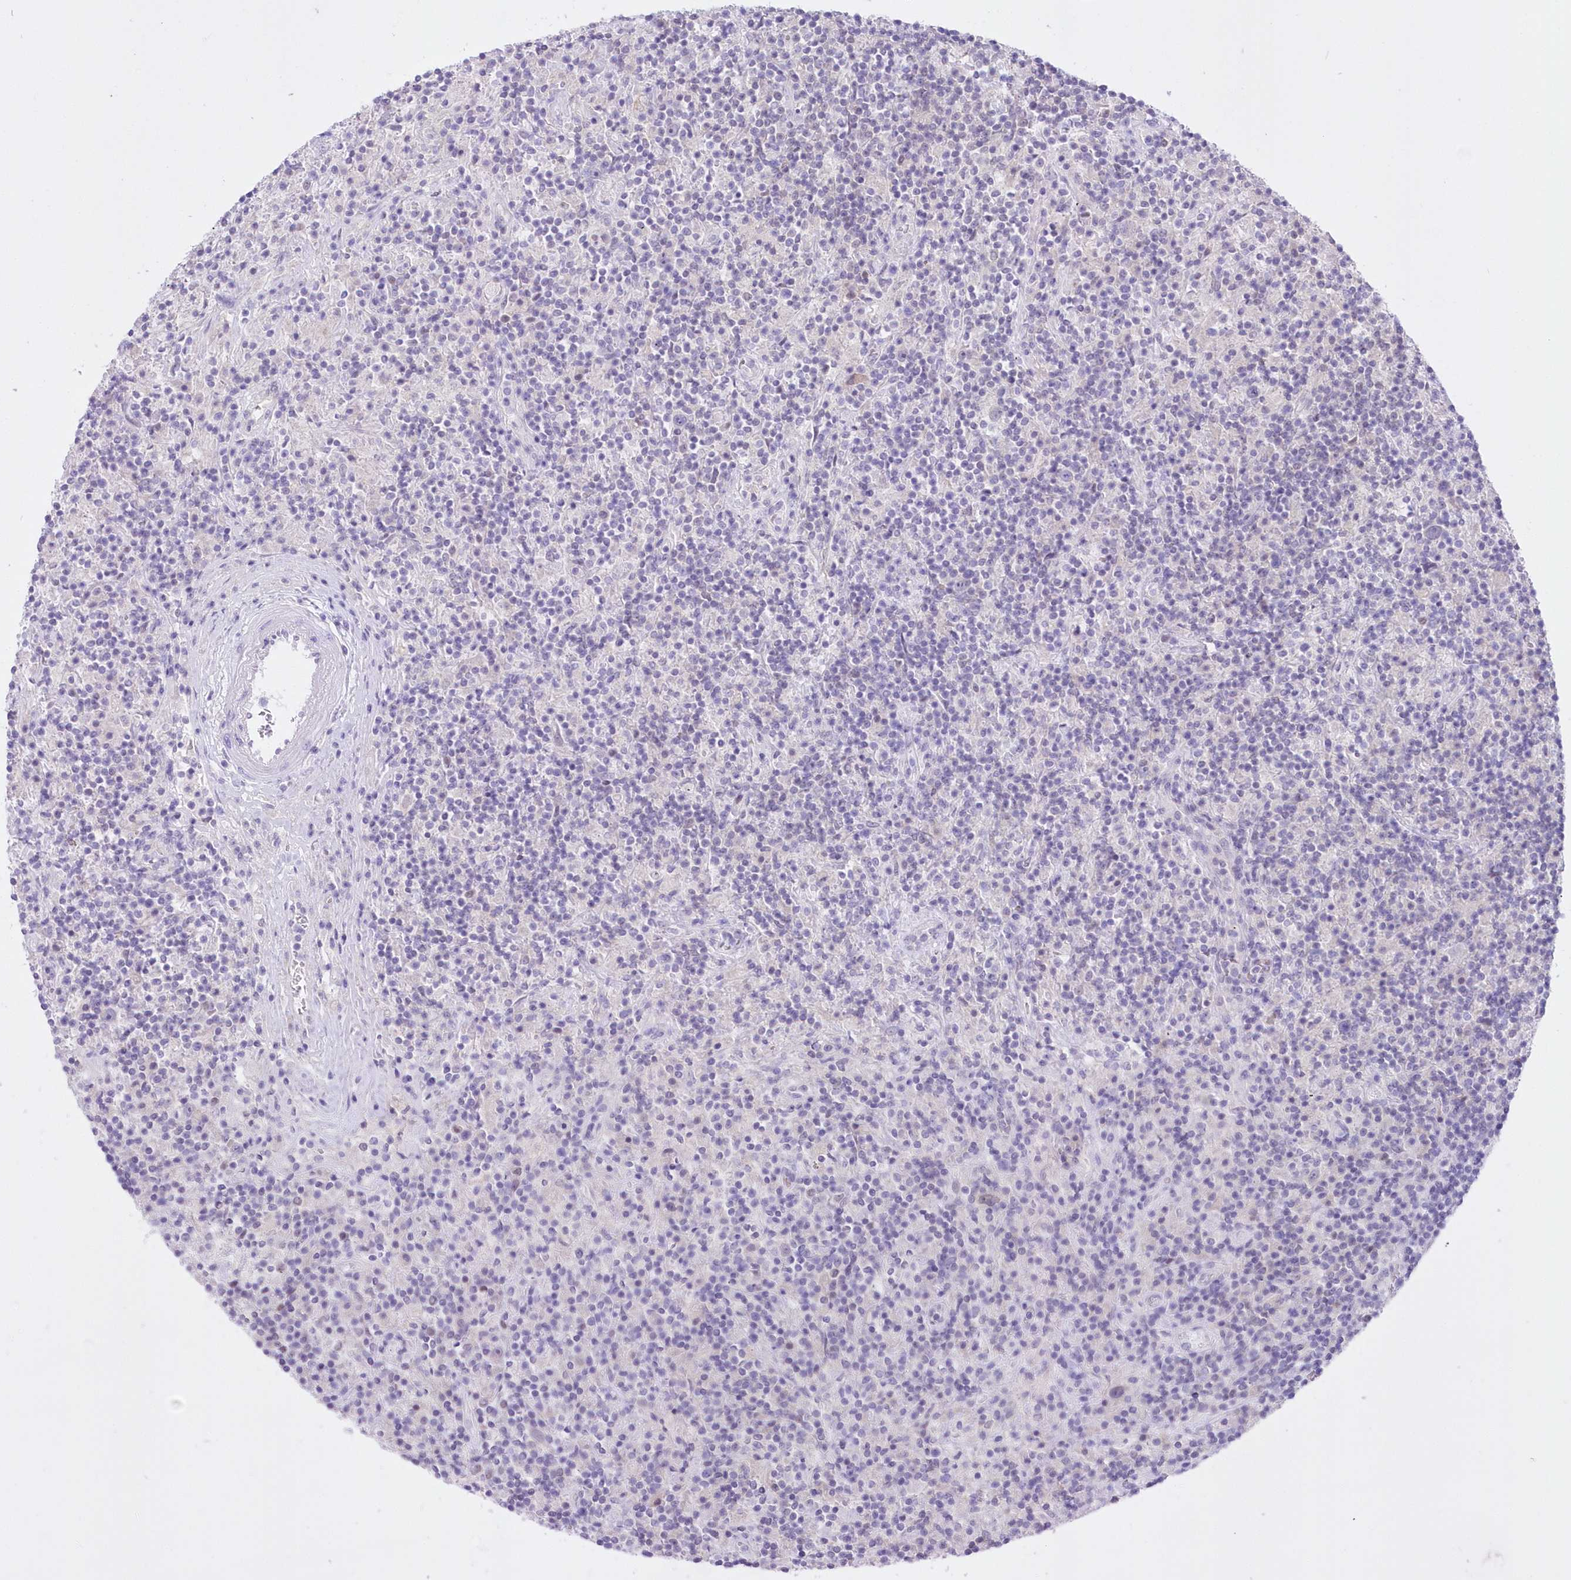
{"staining": {"intensity": "negative", "quantity": "none", "location": "none"}, "tissue": "lymphoma", "cell_type": "Tumor cells", "image_type": "cancer", "snomed": [{"axis": "morphology", "description": "Hodgkin's disease, NOS"}, {"axis": "topography", "description": "Lymph node"}], "caption": "The IHC micrograph has no significant staining in tumor cells of lymphoma tissue.", "gene": "UBA6", "patient": {"sex": "male", "age": 70}}